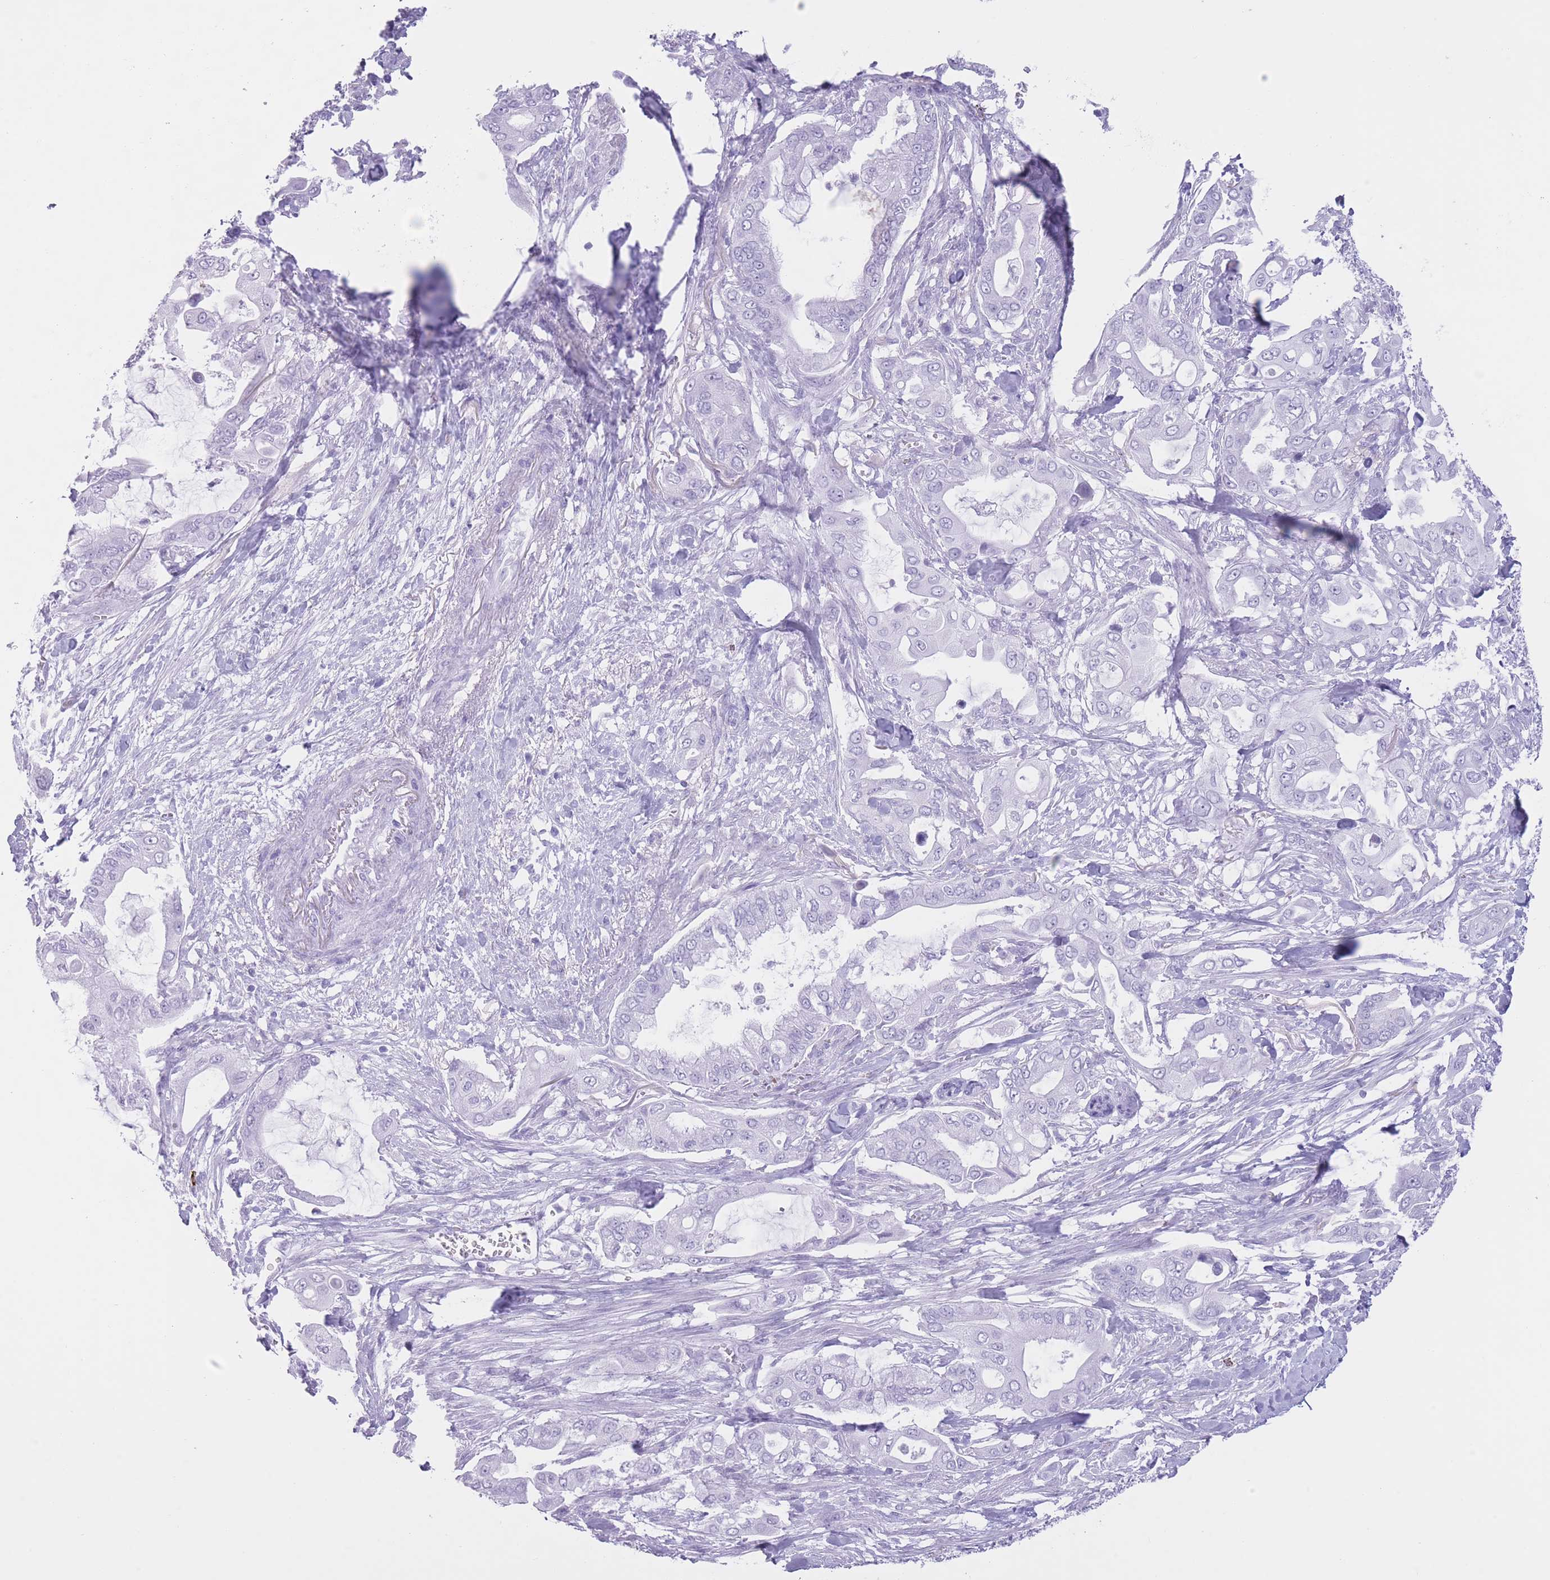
{"staining": {"intensity": "negative", "quantity": "none", "location": "none"}, "tissue": "pancreatic cancer", "cell_type": "Tumor cells", "image_type": "cancer", "snomed": [{"axis": "morphology", "description": "Adenocarcinoma, NOS"}, {"axis": "topography", "description": "Pancreas"}], "caption": "IHC histopathology image of adenocarcinoma (pancreatic) stained for a protein (brown), which exhibits no staining in tumor cells.", "gene": "OR4F21", "patient": {"sex": "male", "age": 57}}